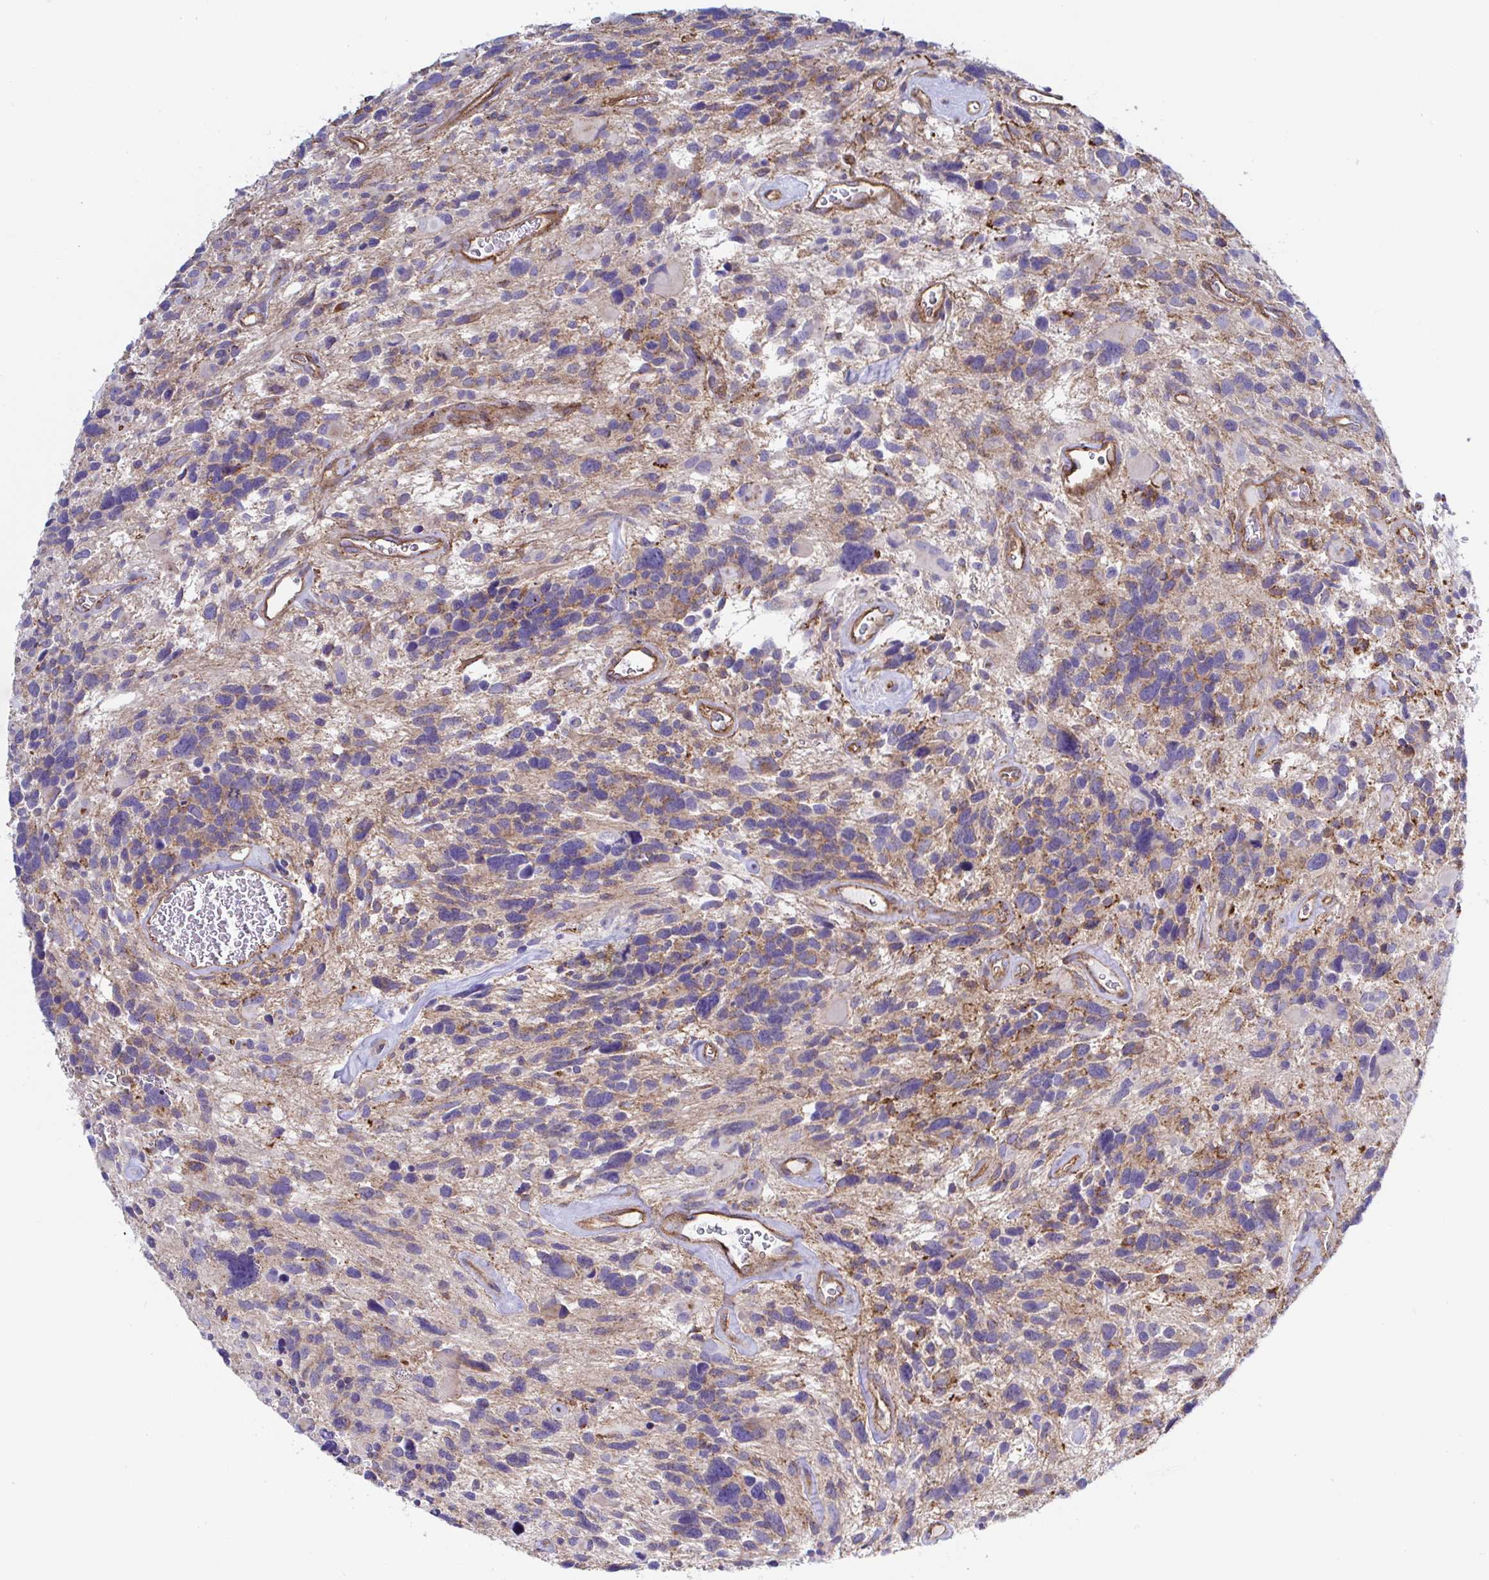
{"staining": {"intensity": "weak", "quantity": "<25%", "location": "cytoplasmic/membranous"}, "tissue": "glioma", "cell_type": "Tumor cells", "image_type": "cancer", "snomed": [{"axis": "morphology", "description": "Glioma, malignant, High grade"}, {"axis": "topography", "description": "Brain"}], "caption": "A high-resolution histopathology image shows IHC staining of high-grade glioma (malignant), which demonstrates no significant positivity in tumor cells.", "gene": "ARL4D", "patient": {"sex": "male", "age": 49}}